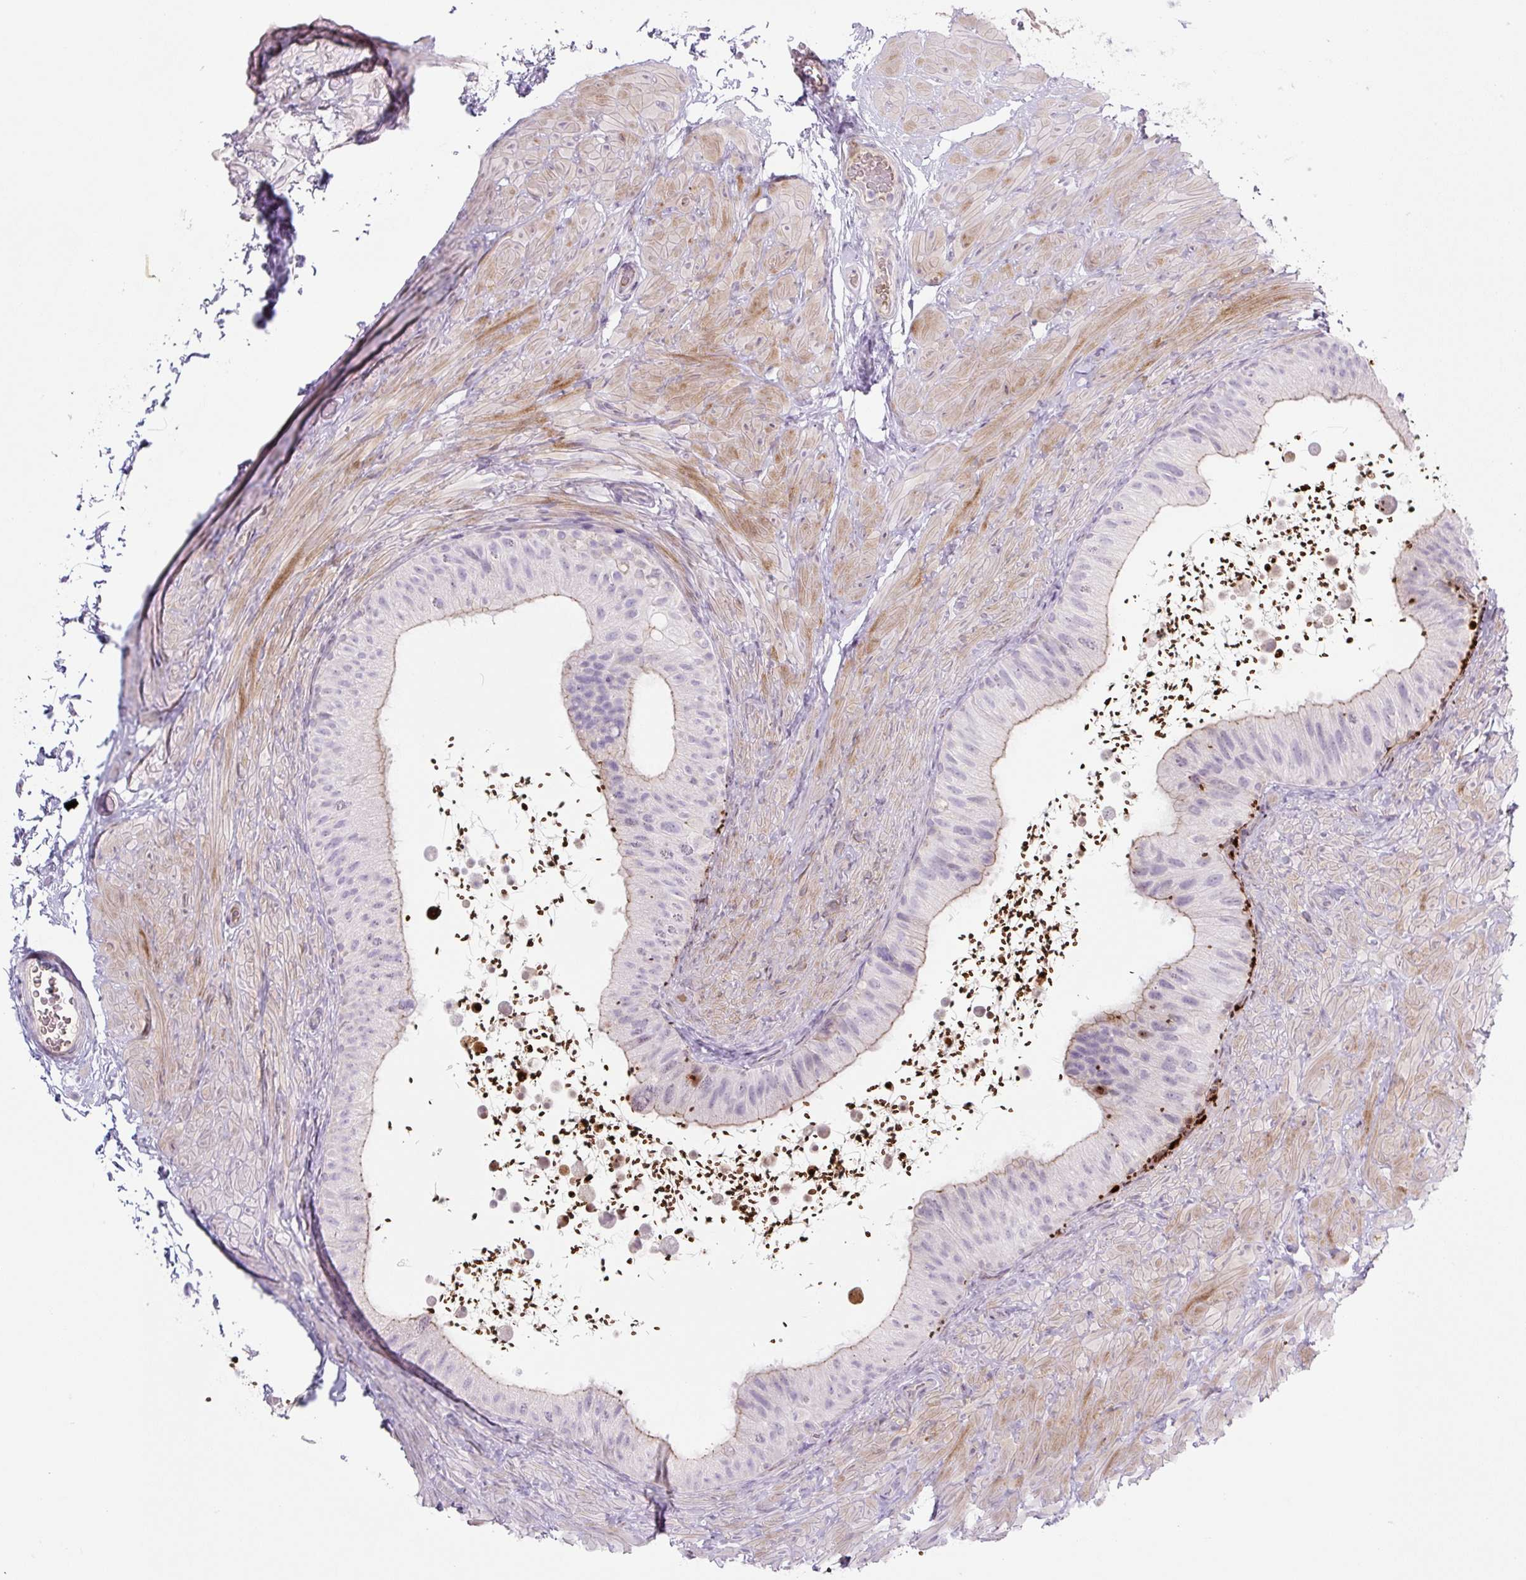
{"staining": {"intensity": "weak", "quantity": "25%-75%", "location": "cytoplasmic/membranous"}, "tissue": "epididymis", "cell_type": "Glandular cells", "image_type": "normal", "snomed": [{"axis": "morphology", "description": "Normal tissue, NOS"}, {"axis": "topography", "description": "Epididymis"}, {"axis": "topography", "description": "Peripheral nerve tissue"}], "caption": "Immunohistochemical staining of benign human epididymis exhibits low levels of weak cytoplasmic/membranous positivity in approximately 25%-75% of glandular cells. (Stains: DAB (3,3'-diaminobenzidine) in brown, nuclei in blue, Microscopy: brightfield microscopy at high magnification).", "gene": "PRM1", "patient": {"sex": "male", "age": 32}}